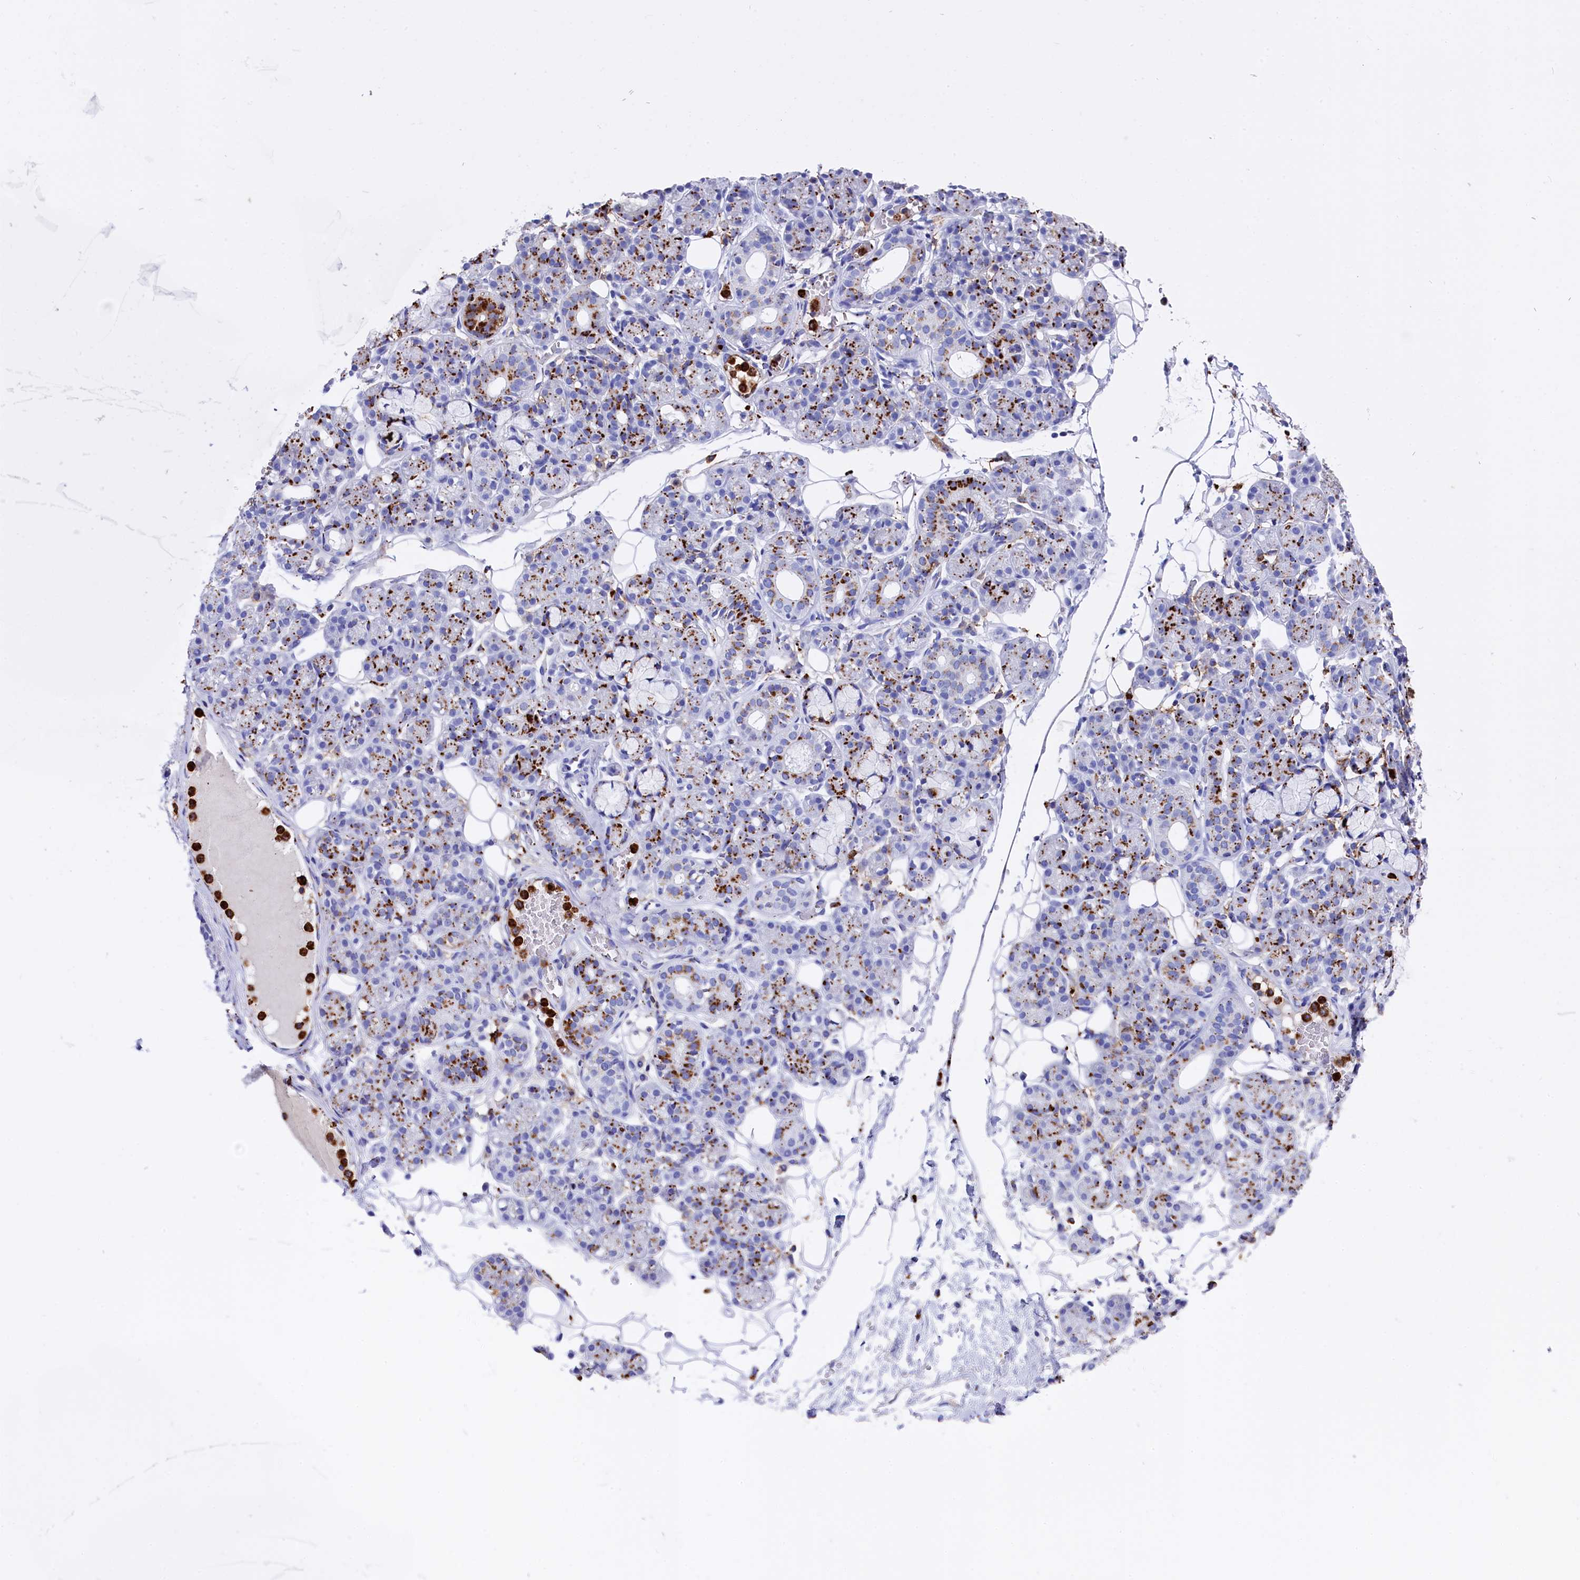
{"staining": {"intensity": "strong", "quantity": "25%-75%", "location": "cytoplasmic/membranous"}, "tissue": "salivary gland", "cell_type": "Glandular cells", "image_type": "normal", "snomed": [{"axis": "morphology", "description": "Normal tissue, NOS"}, {"axis": "topography", "description": "Salivary gland"}], "caption": "High-magnification brightfield microscopy of unremarkable salivary gland stained with DAB (3,3'-diaminobenzidine) (brown) and counterstained with hematoxylin (blue). glandular cells exhibit strong cytoplasmic/membranous positivity is seen in approximately25%-75% of cells. Using DAB (brown) and hematoxylin (blue) stains, captured at high magnification using brightfield microscopy.", "gene": "PLAC8", "patient": {"sex": "male", "age": 63}}